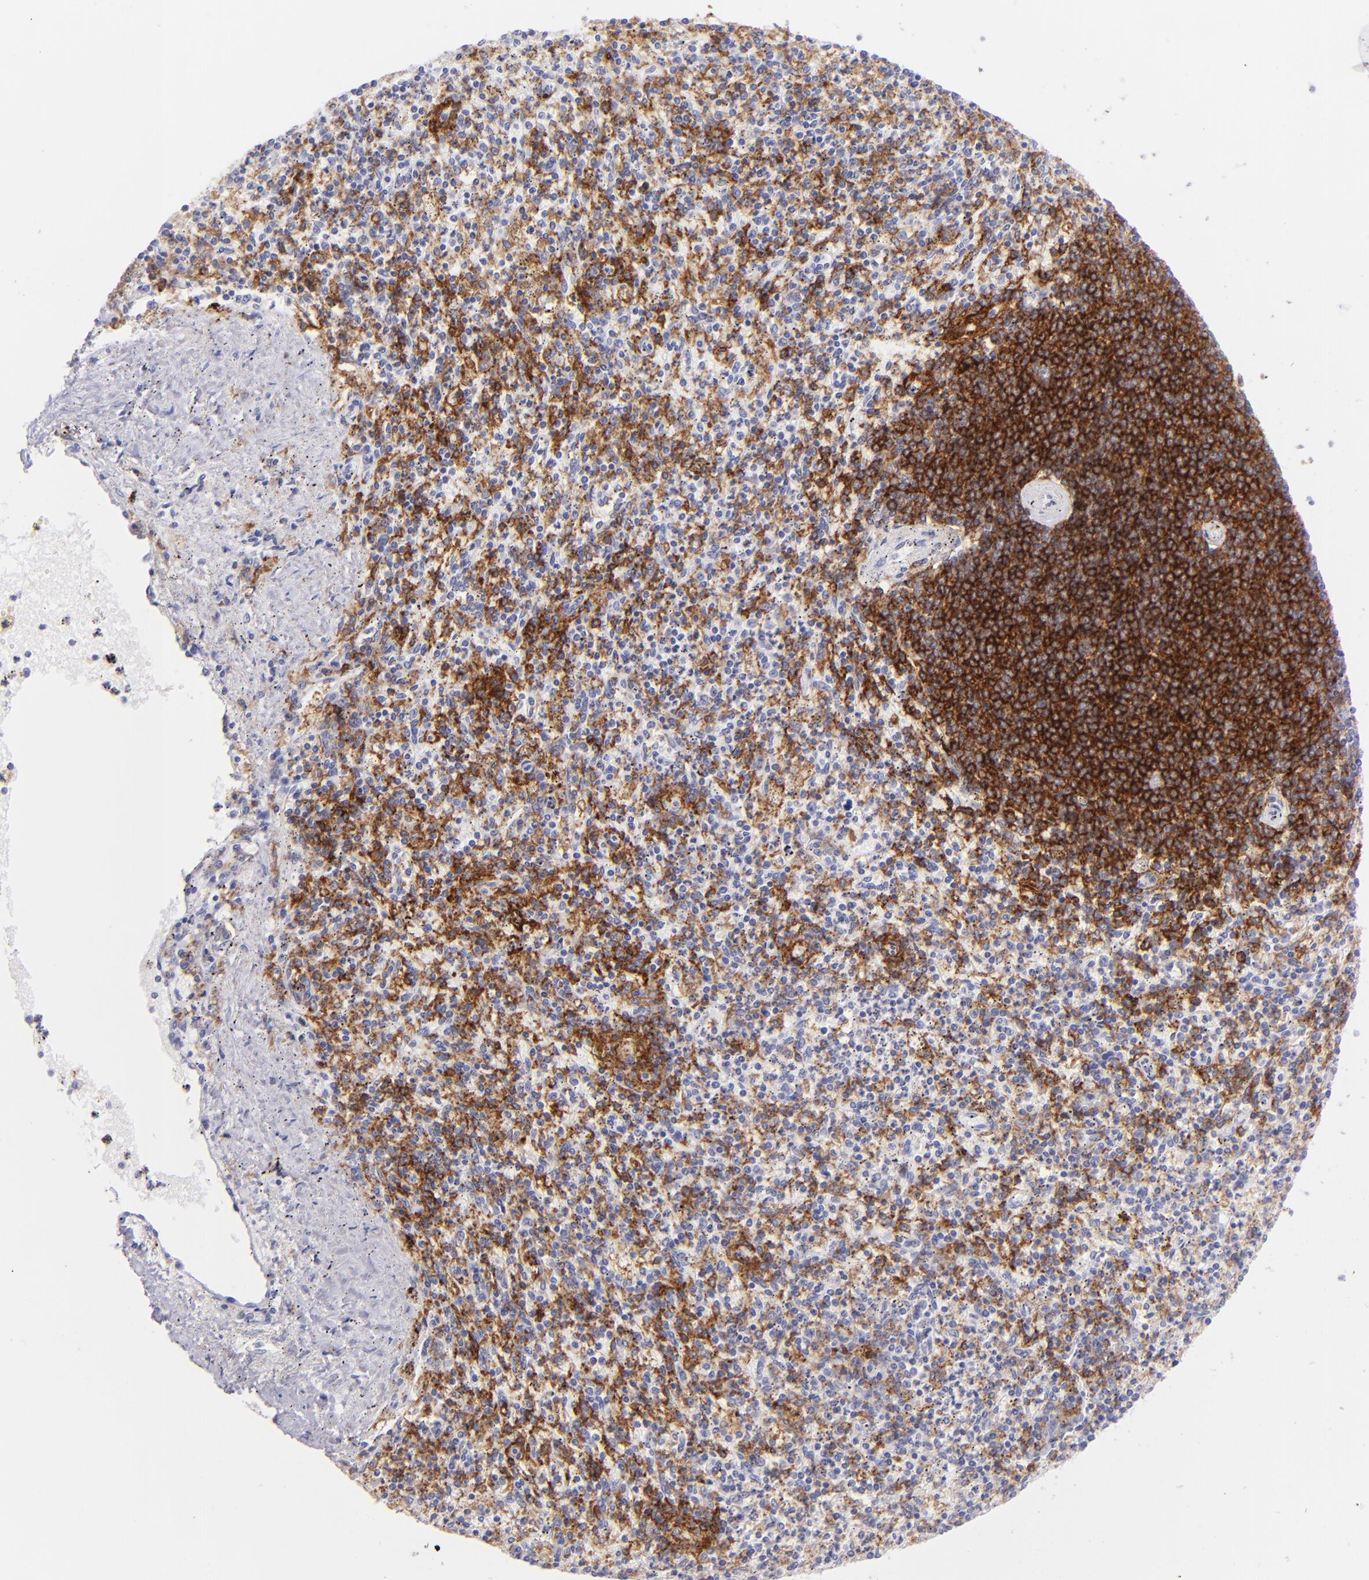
{"staining": {"intensity": "strong", "quantity": "25%-75%", "location": "cytoplasmic/membranous"}, "tissue": "spleen", "cell_type": "Cells in red pulp", "image_type": "normal", "snomed": [{"axis": "morphology", "description": "Normal tissue, NOS"}, {"axis": "topography", "description": "Spleen"}], "caption": "A photomicrograph showing strong cytoplasmic/membranous expression in approximately 25%-75% of cells in red pulp in benign spleen, as visualized by brown immunohistochemical staining.", "gene": "CD72", "patient": {"sex": "male", "age": 72}}